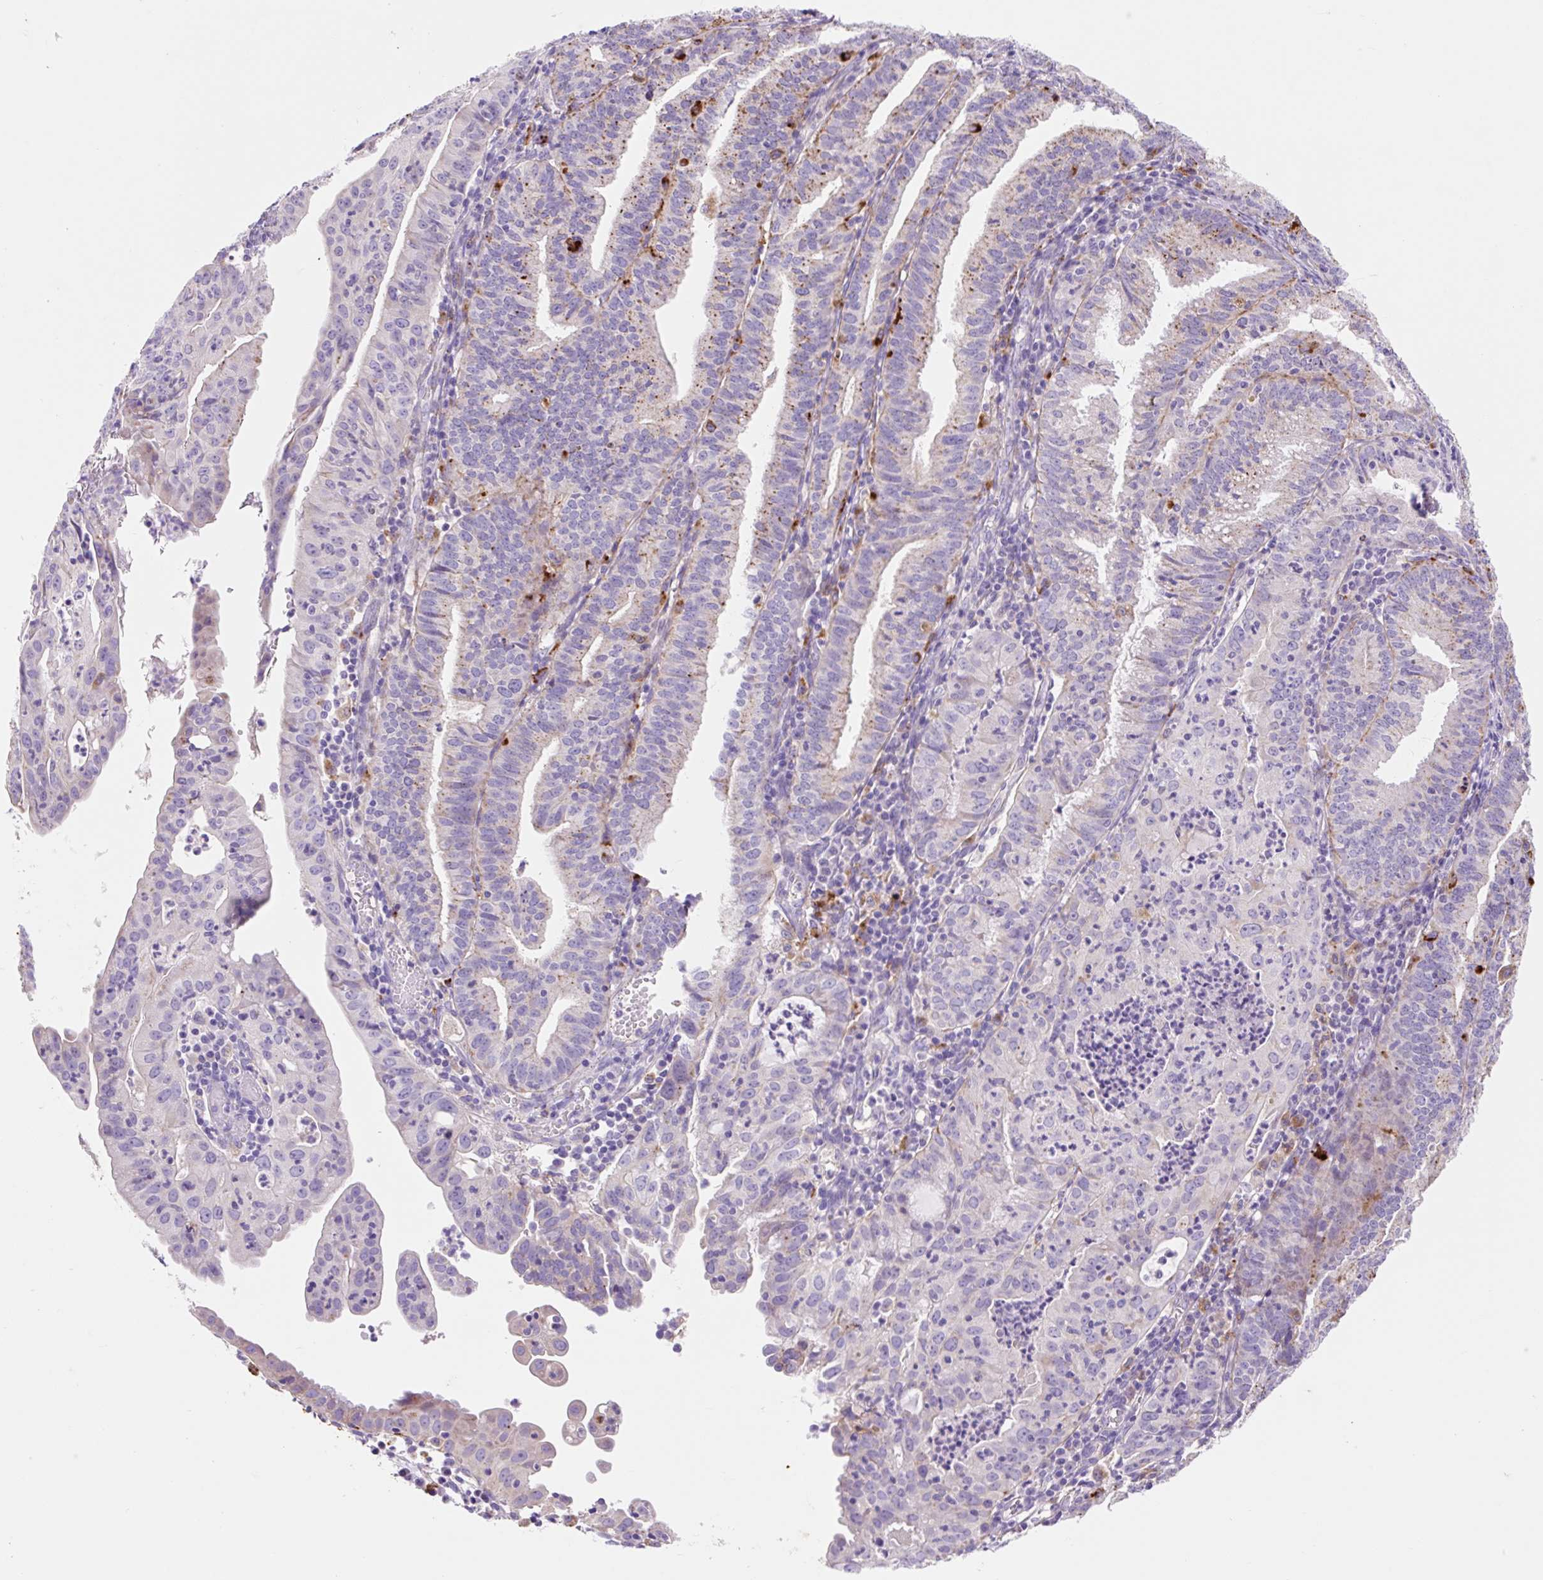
{"staining": {"intensity": "strong", "quantity": "25%-75%", "location": "cytoplasmic/membranous"}, "tissue": "endometrial cancer", "cell_type": "Tumor cells", "image_type": "cancer", "snomed": [{"axis": "morphology", "description": "Adenocarcinoma, NOS"}, {"axis": "topography", "description": "Endometrium"}], "caption": "Immunohistochemical staining of human endometrial cancer exhibits high levels of strong cytoplasmic/membranous protein staining in approximately 25%-75% of tumor cells. (brown staining indicates protein expression, while blue staining denotes nuclei).", "gene": "HEXA", "patient": {"sex": "female", "age": 60}}